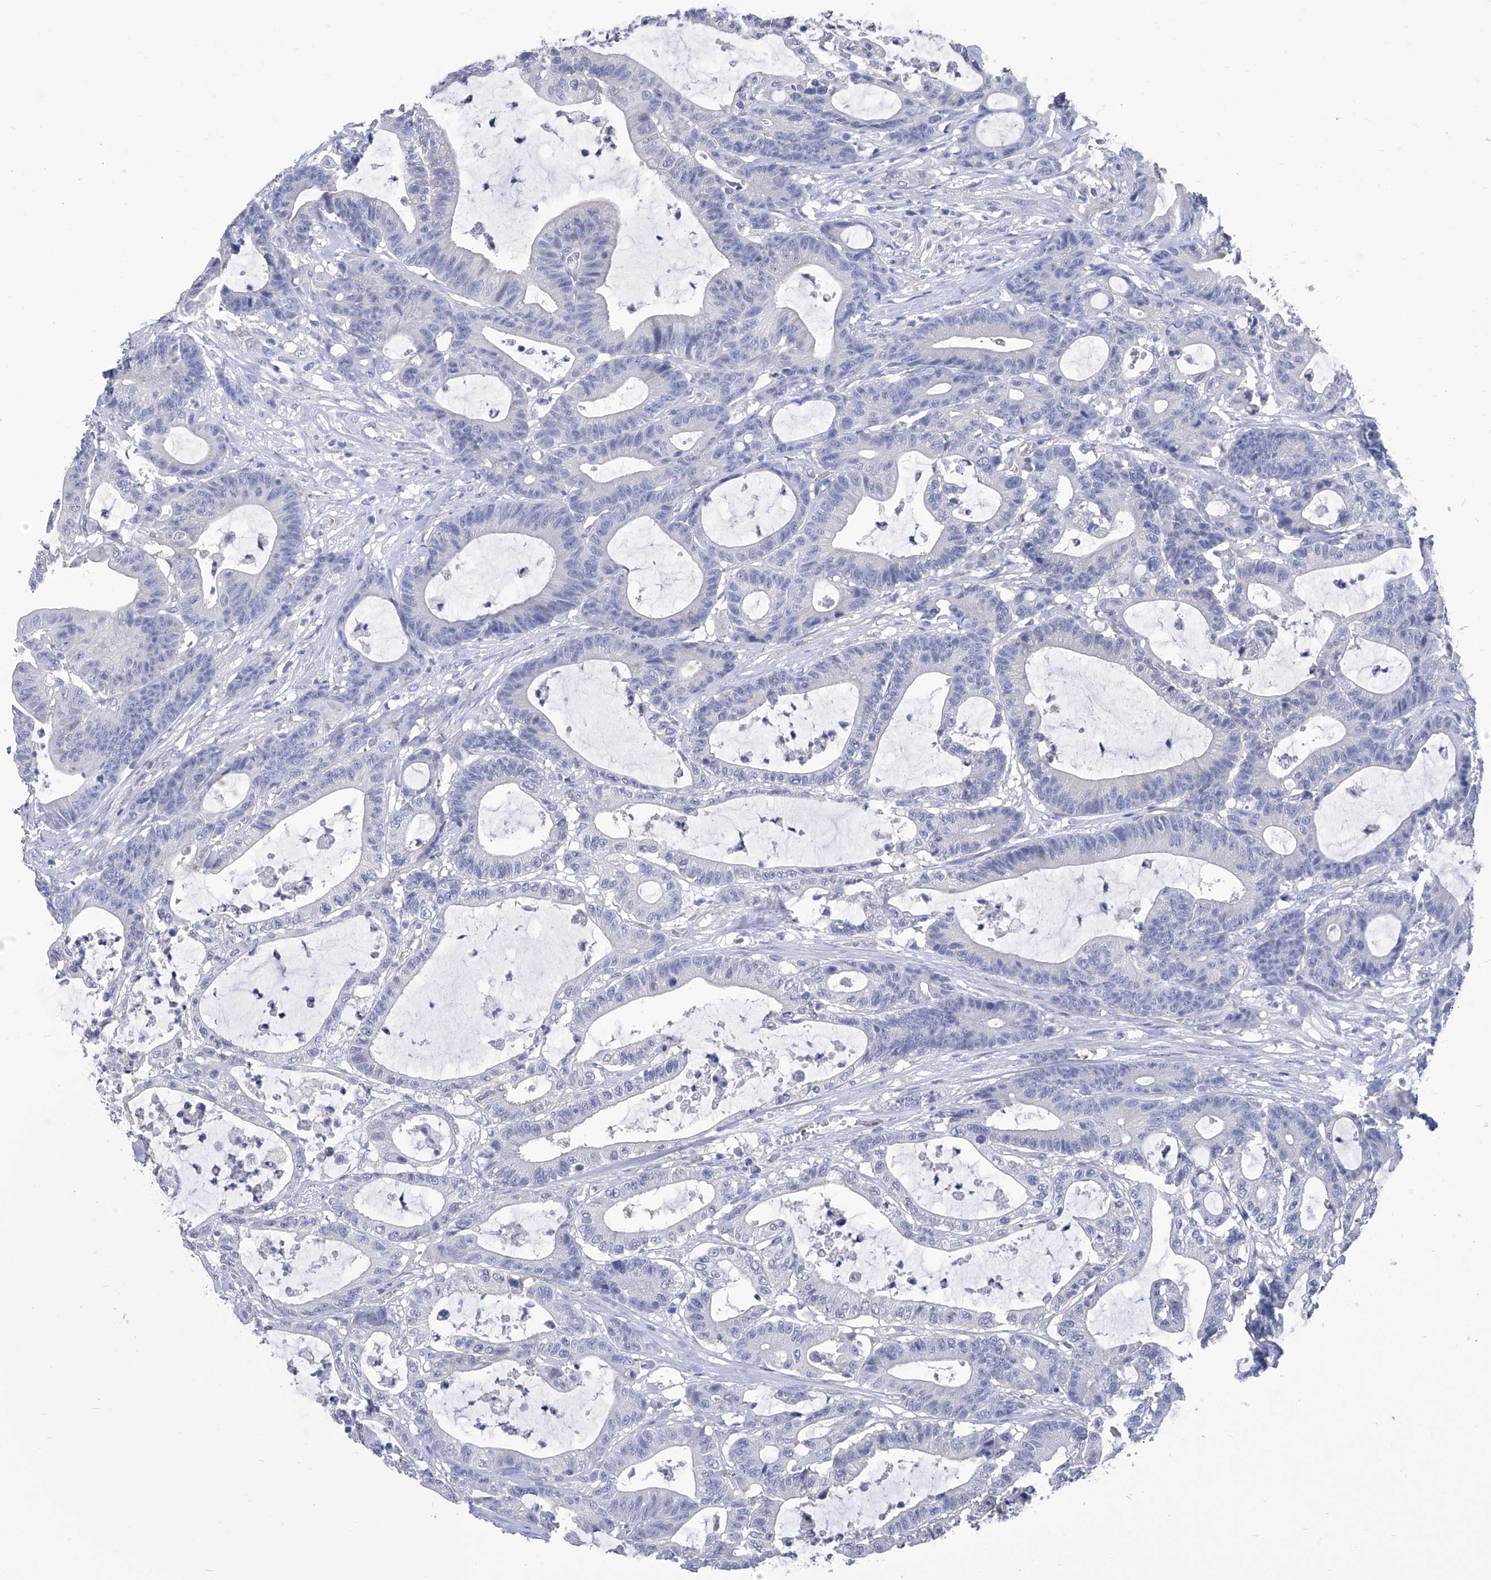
{"staining": {"intensity": "negative", "quantity": "none", "location": "none"}, "tissue": "colorectal cancer", "cell_type": "Tumor cells", "image_type": "cancer", "snomed": [{"axis": "morphology", "description": "Adenocarcinoma, NOS"}, {"axis": "topography", "description": "Colon"}], "caption": "IHC photomicrograph of human colorectal cancer (adenocarcinoma) stained for a protein (brown), which exhibits no expression in tumor cells.", "gene": "SMS", "patient": {"sex": "female", "age": 84}}